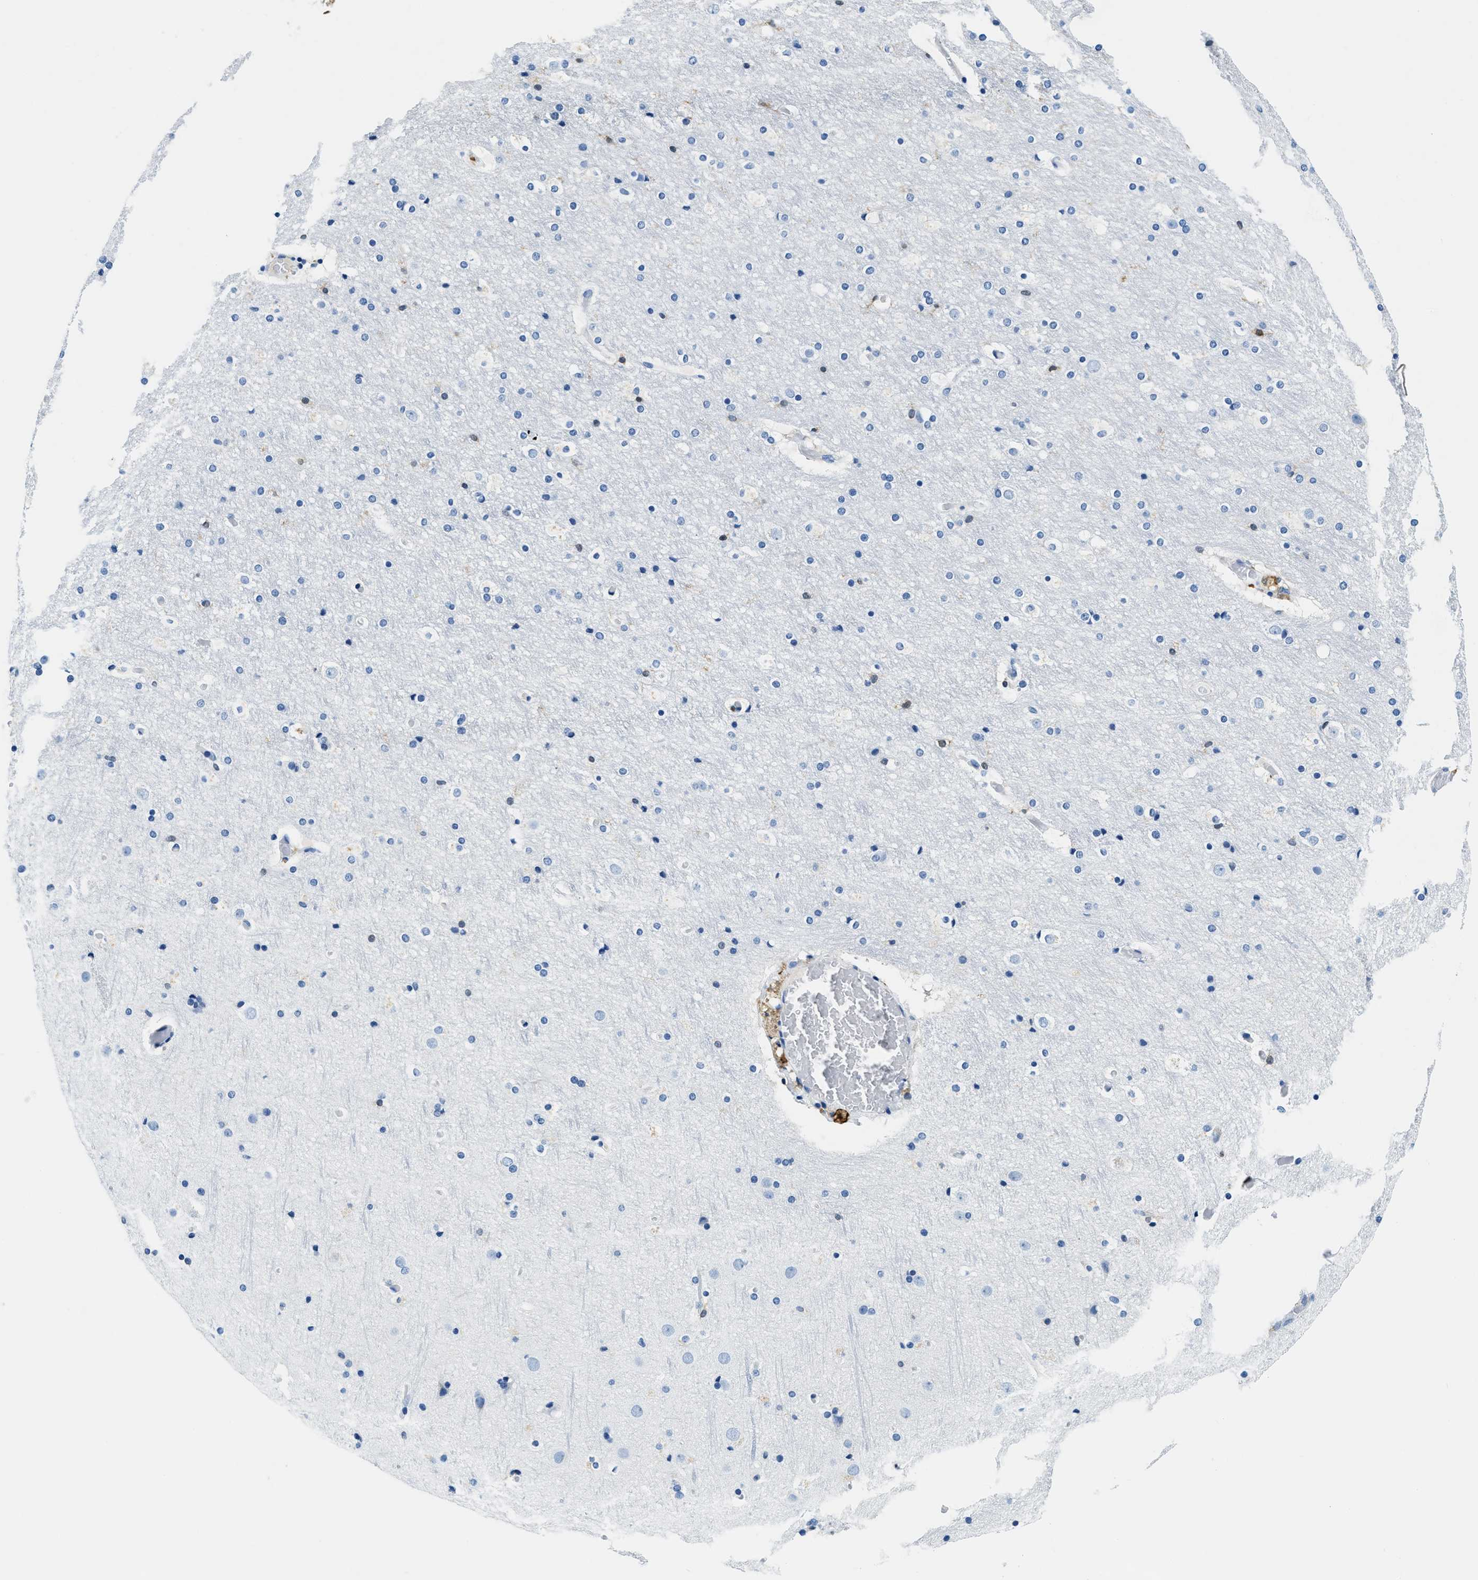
{"staining": {"intensity": "negative", "quantity": "none", "location": "none"}, "tissue": "cerebral cortex", "cell_type": "Endothelial cells", "image_type": "normal", "snomed": [{"axis": "morphology", "description": "Normal tissue, NOS"}, {"axis": "topography", "description": "Cerebral cortex"}], "caption": "A photomicrograph of human cerebral cortex is negative for staining in endothelial cells.", "gene": "CAPG", "patient": {"sex": "male", "age": 57}}